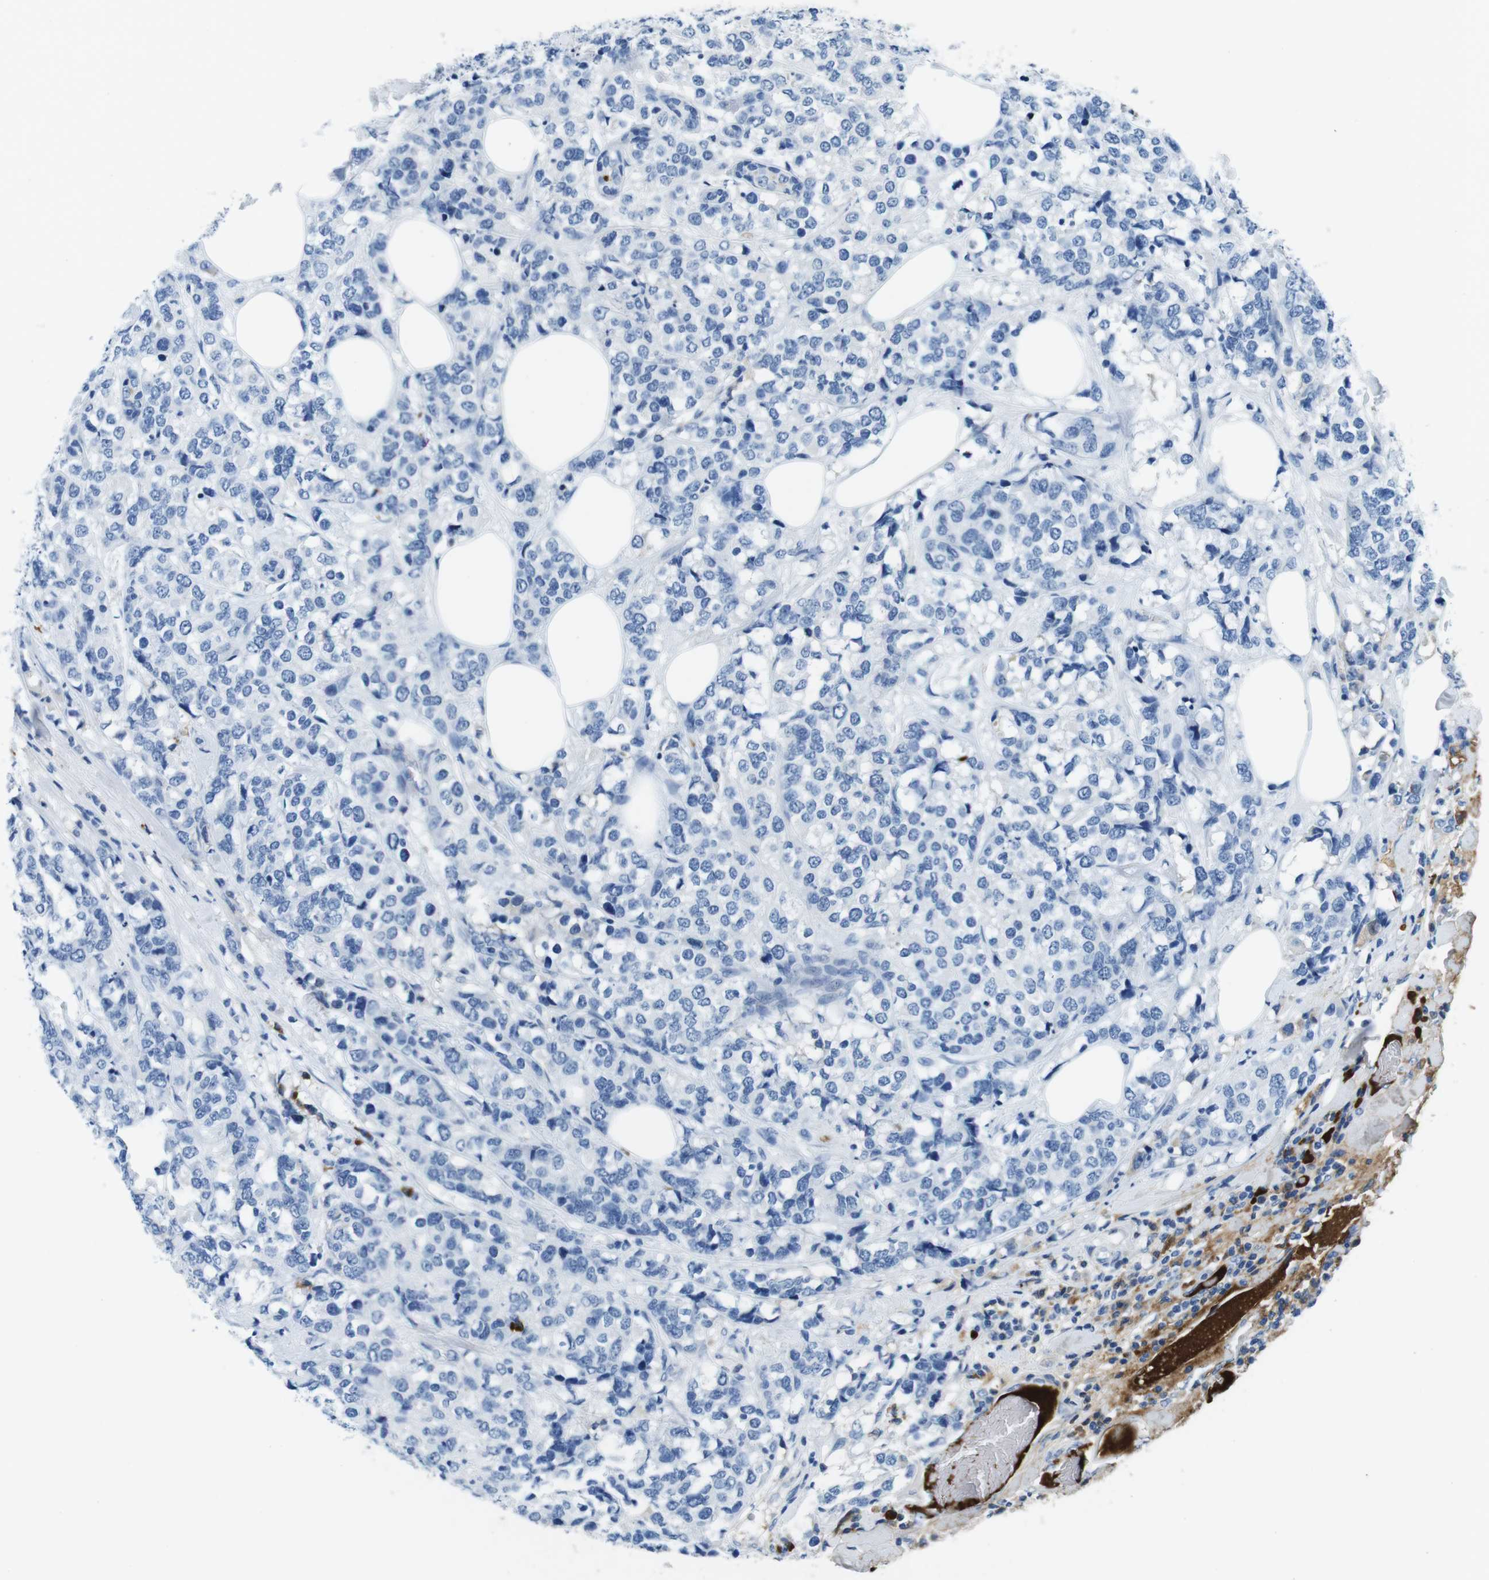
{"staining": {"intensity": "negative", "quantity": "none", "location": "none"}, "tissue": "breast cancer", "cell_type": "Tumor cells", "image_type": "cancer", "snomed": [{"axis": "morphology", "description": "Lobular carcinoma"}, {"axis": "topography", "description": "Breast"}], "caption": "The IHC micrograph has no significant expression in tumor cells of breast lobular carcinoma tissue.", "gene": "IGKC", "patient": {"sex": "female", "age": 59}}